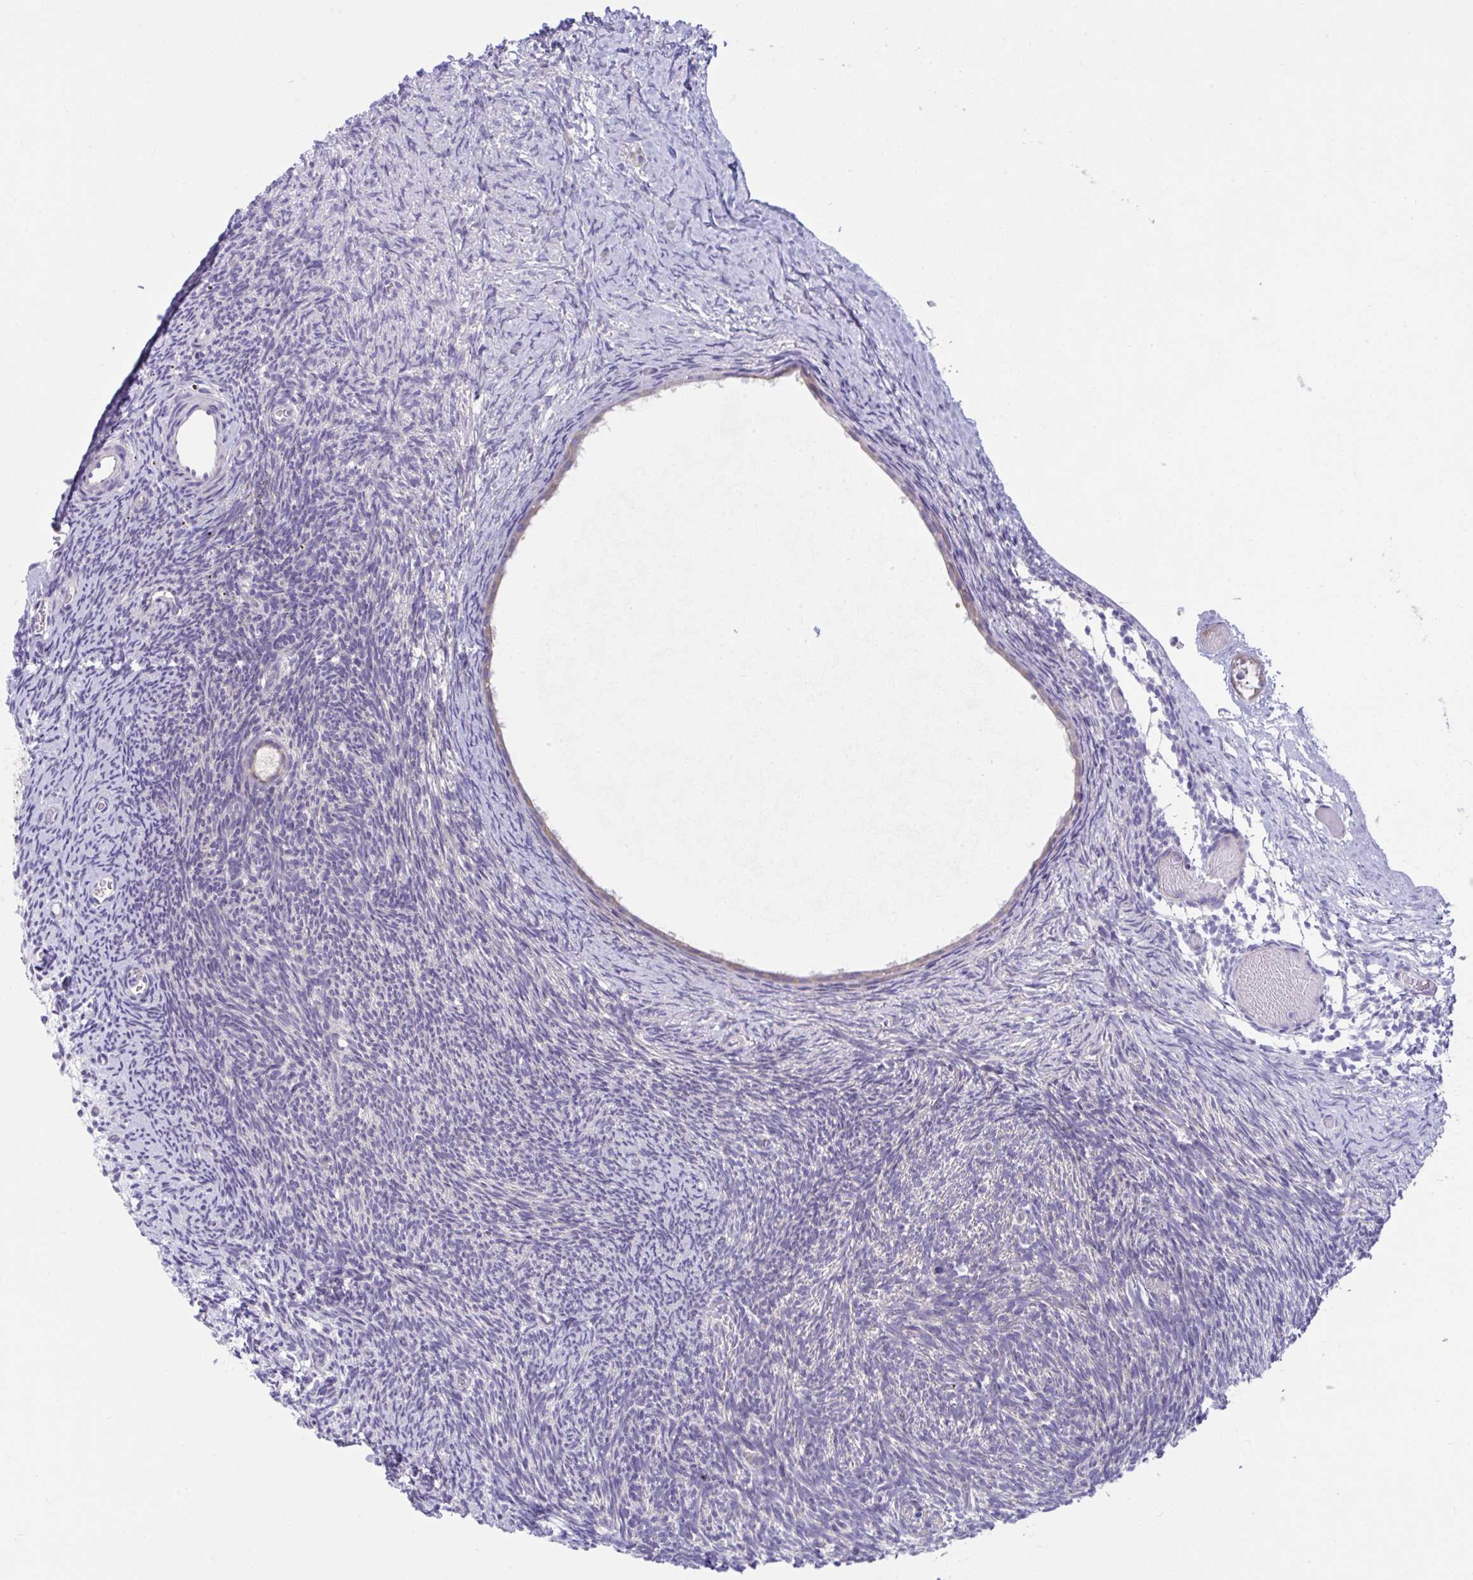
{"staining": {"intensity": "weak", "quantity": "25%-75%", "location": "cytoplasmic/membranous"}, "tissue": "ovary", "cell_type": "Follicle cells", "image_type": "normal", "snomed": [{"axis": "morphology", "description": "Normal tissue, NOS"}, {"axis": "topography", "description": "Ovary"}], "caption": "This histopathology image reveals unremarkable ovary stained with immunohistochemistry to label a protein in brown. The cytoplasmic/membranous of follicle cells show weak positivity for the protein. Nuclei are counter-stained blue.", "gene": "PCDHB7", "patient": {"sex": "female", "age": 39}}